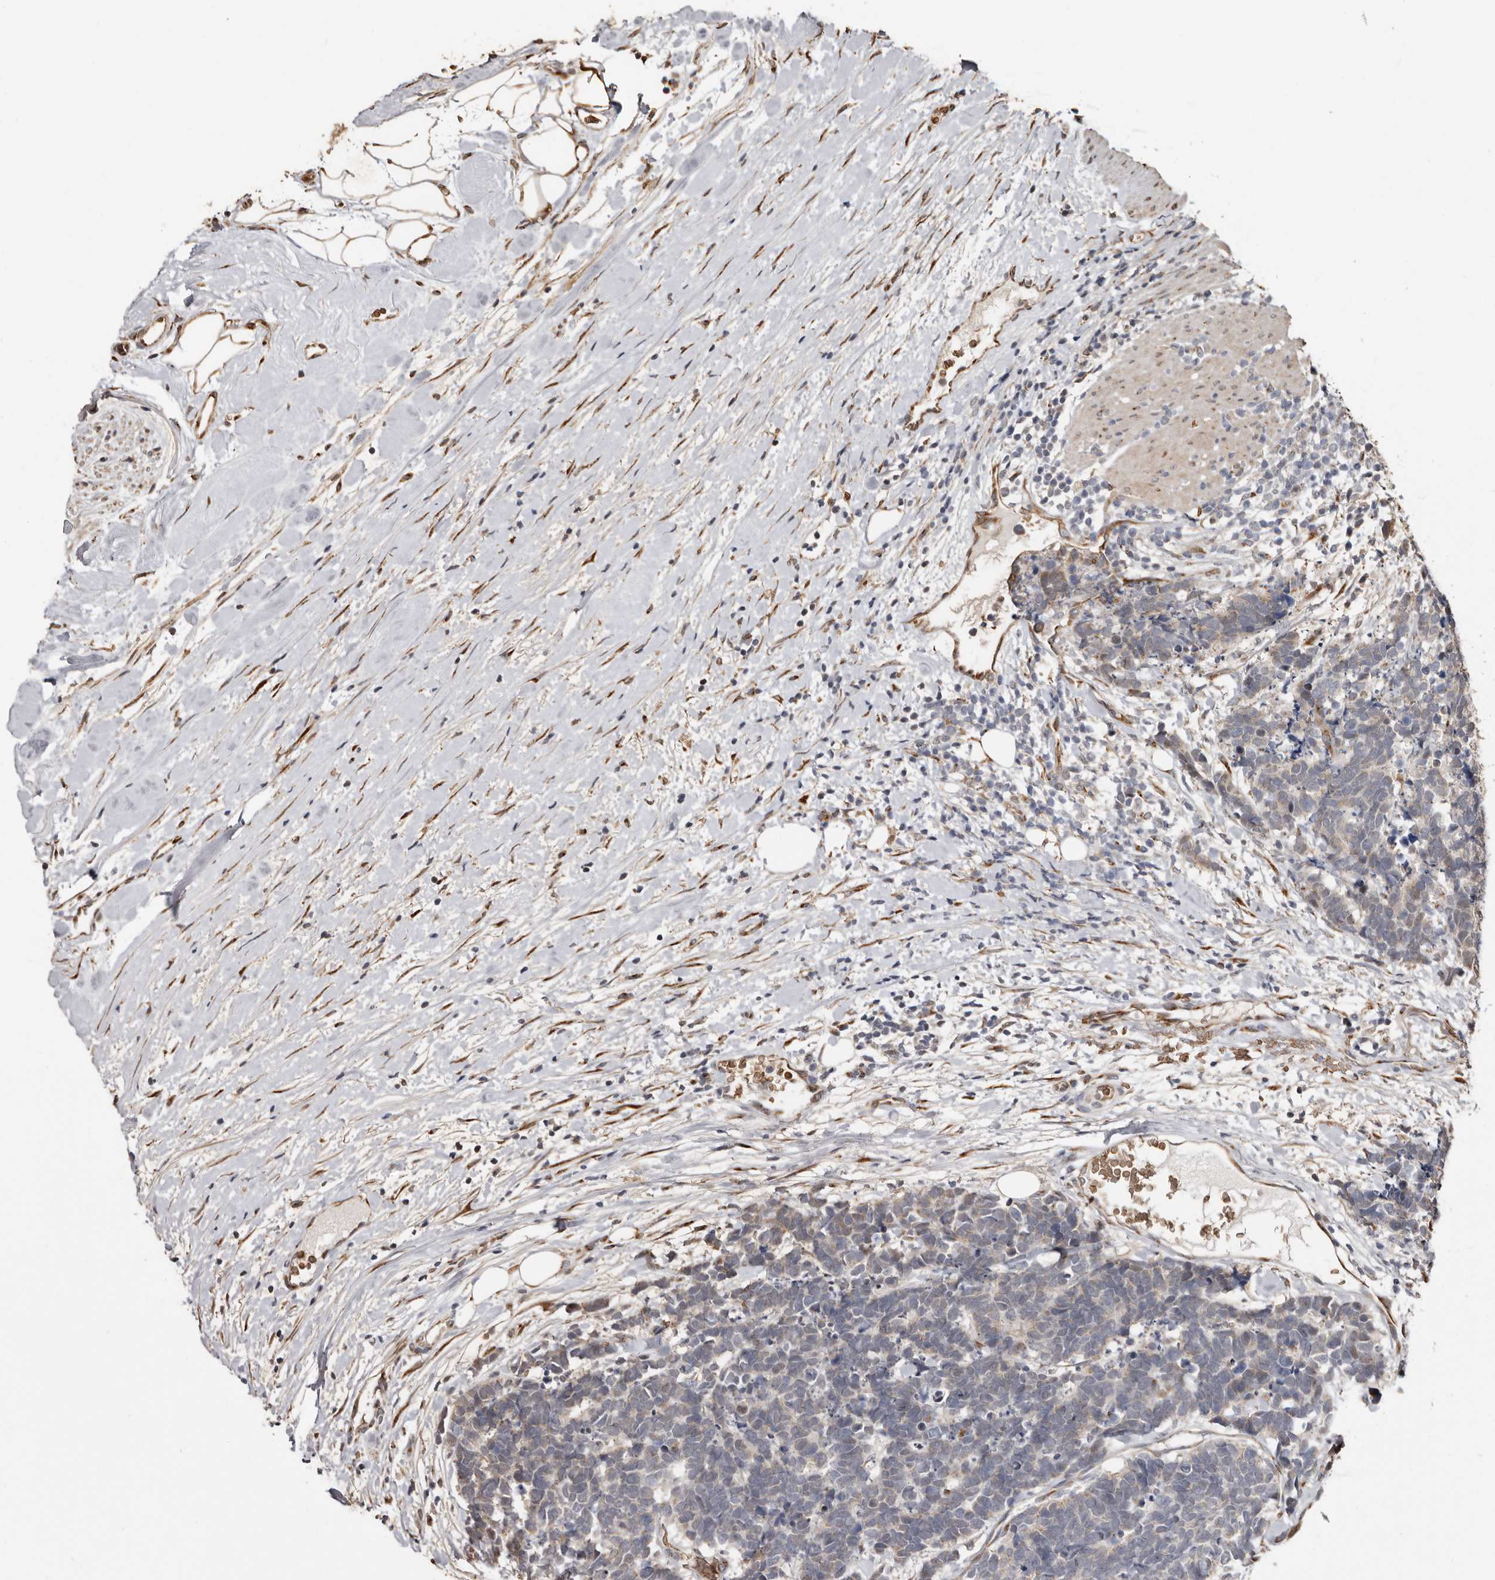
{"staining": {"intensity": "weak", "quantity": "<25%", "location": "cytoplasmic/membranous"}, "tissue": "carcinoid", "cell_type": "Tumor cells", "image_type": "cancer", "snomed": [{"axis": "morphology", "description": "Carcinoma, NOS"}, {"axis": "morphology", "description": "Carcinoid, malignant, NOS"}, {"axis": "topography", "description": "Urinary bladder"}], "caption": "DAB (3,3'-diaminobenzidine) immunohistochemical staining of human carcinoid reveals no significant positivity in tumor cells.", "gene": "ENTREP1", "patient": {"sex": "male", "age": 57}}